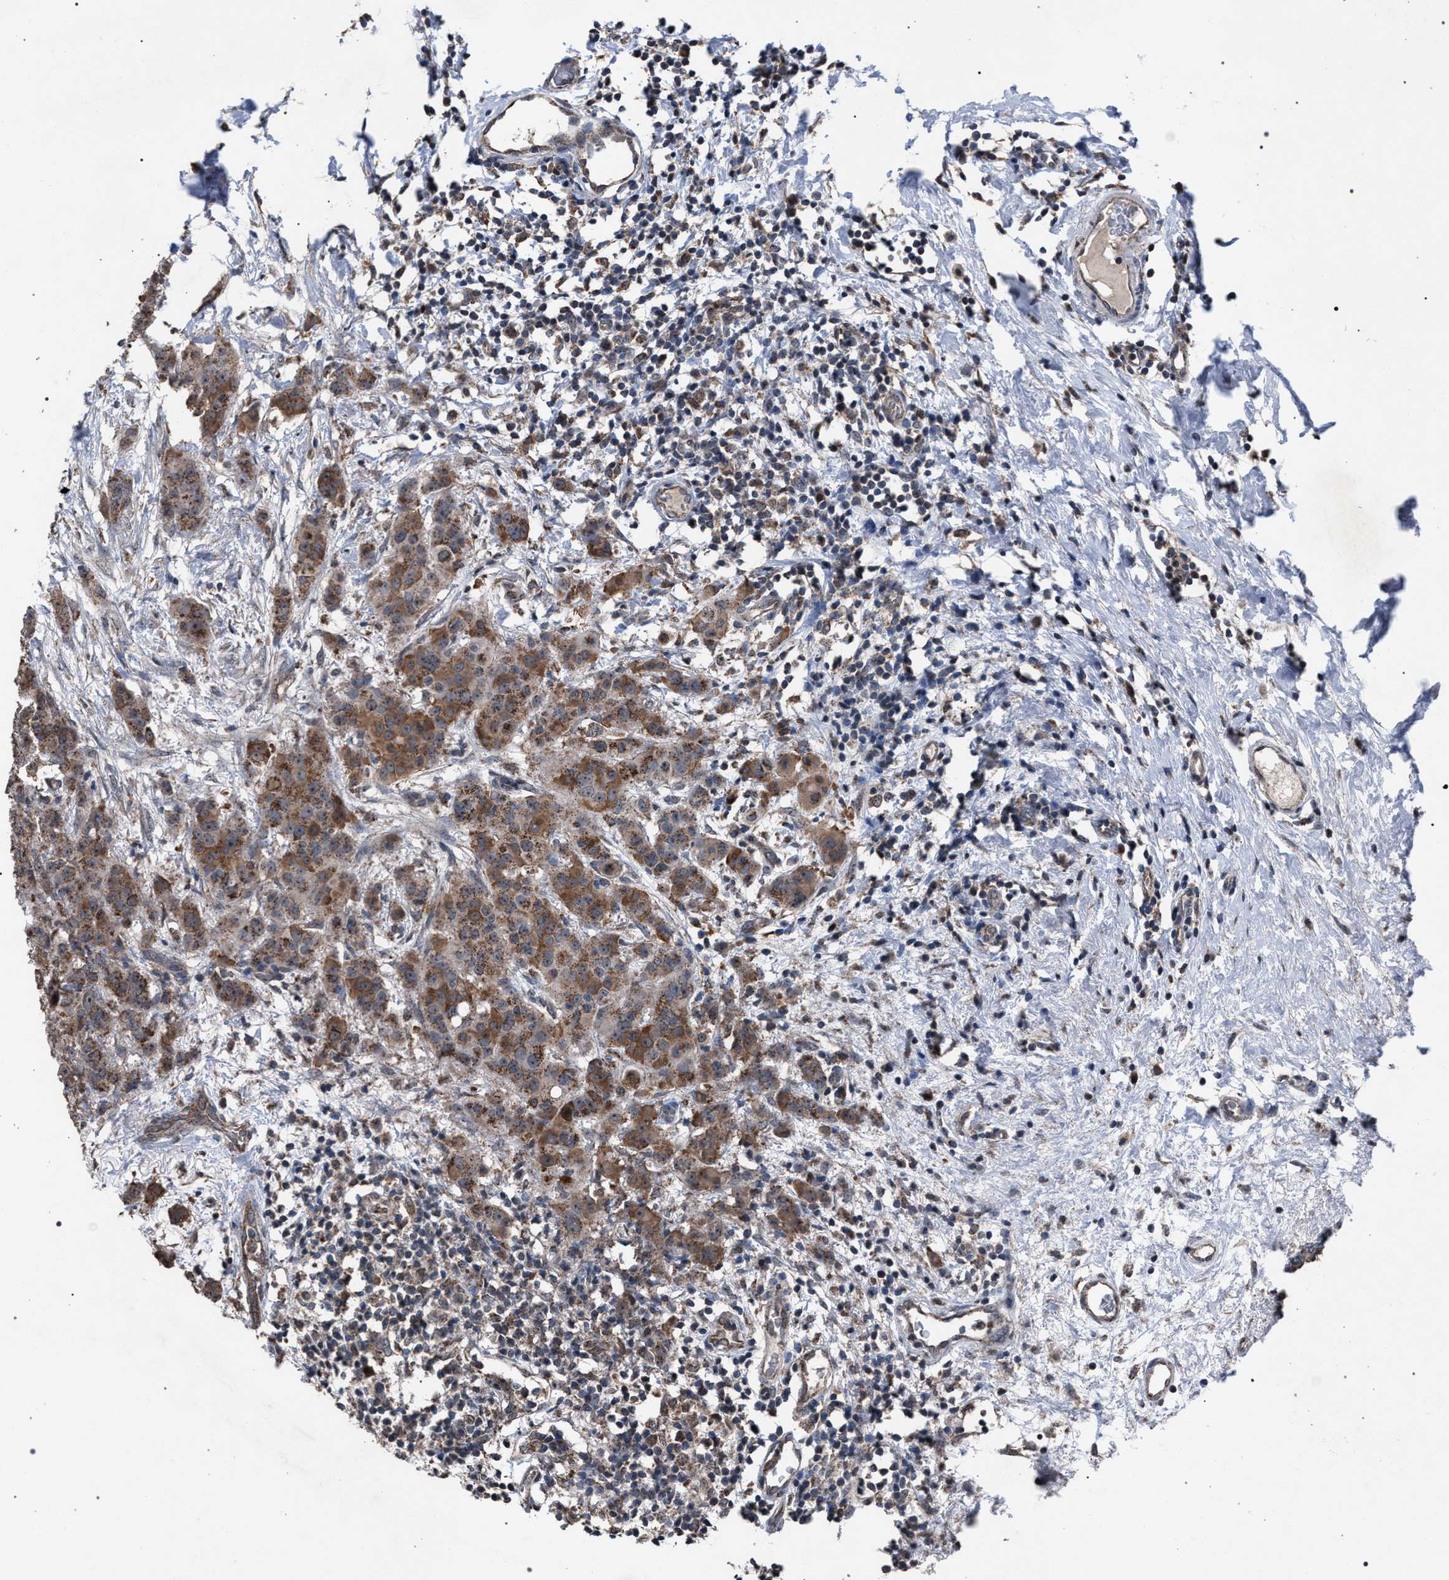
{"staining": {"intensity": "moderate", "quantity": ">75%", "location": "cytoplasmic/membranous"}, "tissue": "breast cancer", "cell_type": "Tumor cells", "image_type": "cancer", "snomed": [{"axis": "morphology", "description": "Normal tissue, NOS"}, {"axis": "morphology", "description": "Duct carcinoma"}, {"axis": "topography", "description": "Breast"}], "caption": "Infiltrating ductal carcinoma (breast) was stained to show a protein in brown. There is medium levels of moderate cytoplasmic/membranous staining in approximately >75% of tumor cells. Using DAB (3,3'-diaminobenzidine) (brown) and hematoxylin (blue) stains, captured at high magnification using brightfield microscopy.", "gene": "HSD17B4", "patient": {"sex": "female", "age": 40}}